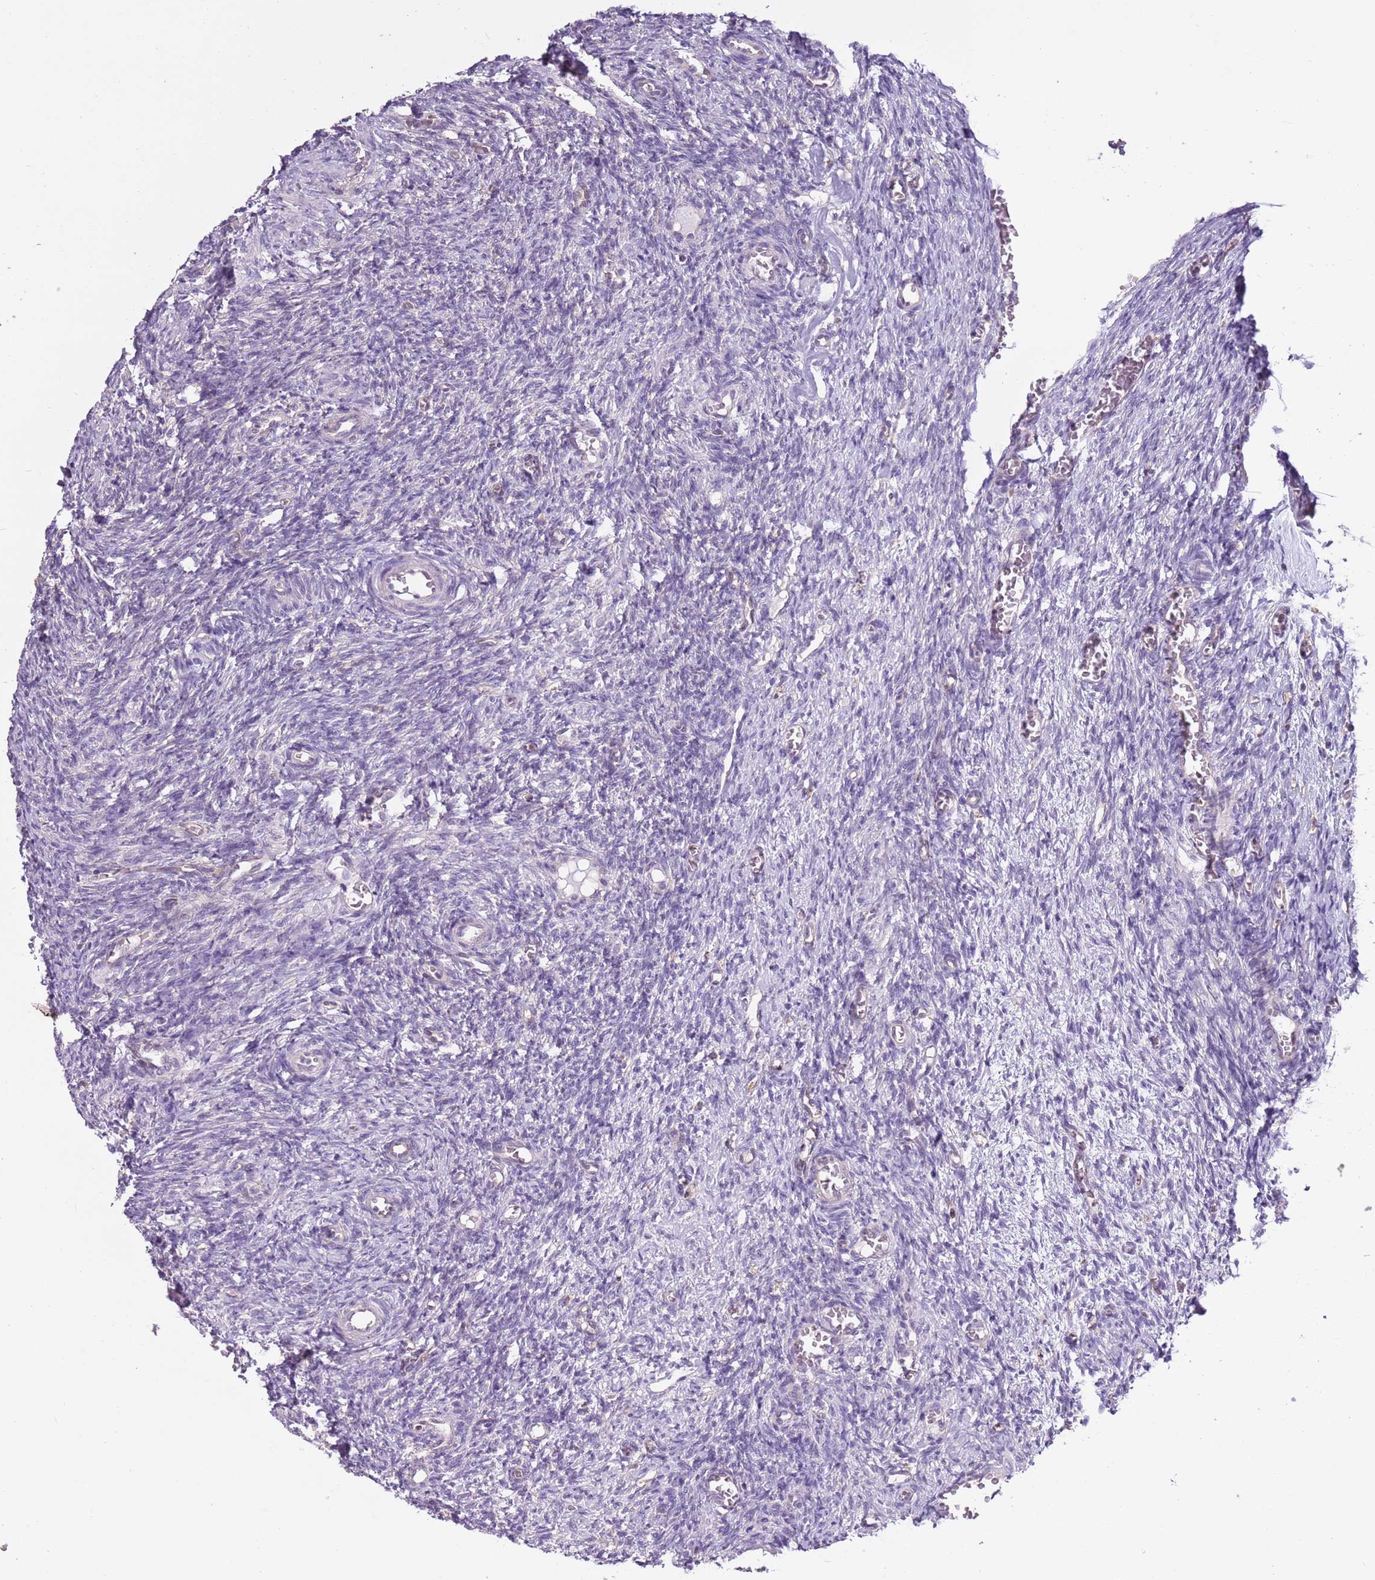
{"staining": {"intensity": "negative", "quantity": "none", "location": "none"}, "tissue": "ovary", "cell_type": "Ovarian stroma cells", "image_type": "normal", "snomed": [{"axis": "morphology", "description": "Normal tissue, NOS"}, {"axis": "topography", "description": "Ovary"}], "caption": "The histopathology image reveals no staining of ovarian stroma cells in benign ovary.", "gene": "CAPN9", "patient": {"sex": "female", "age": 27}}